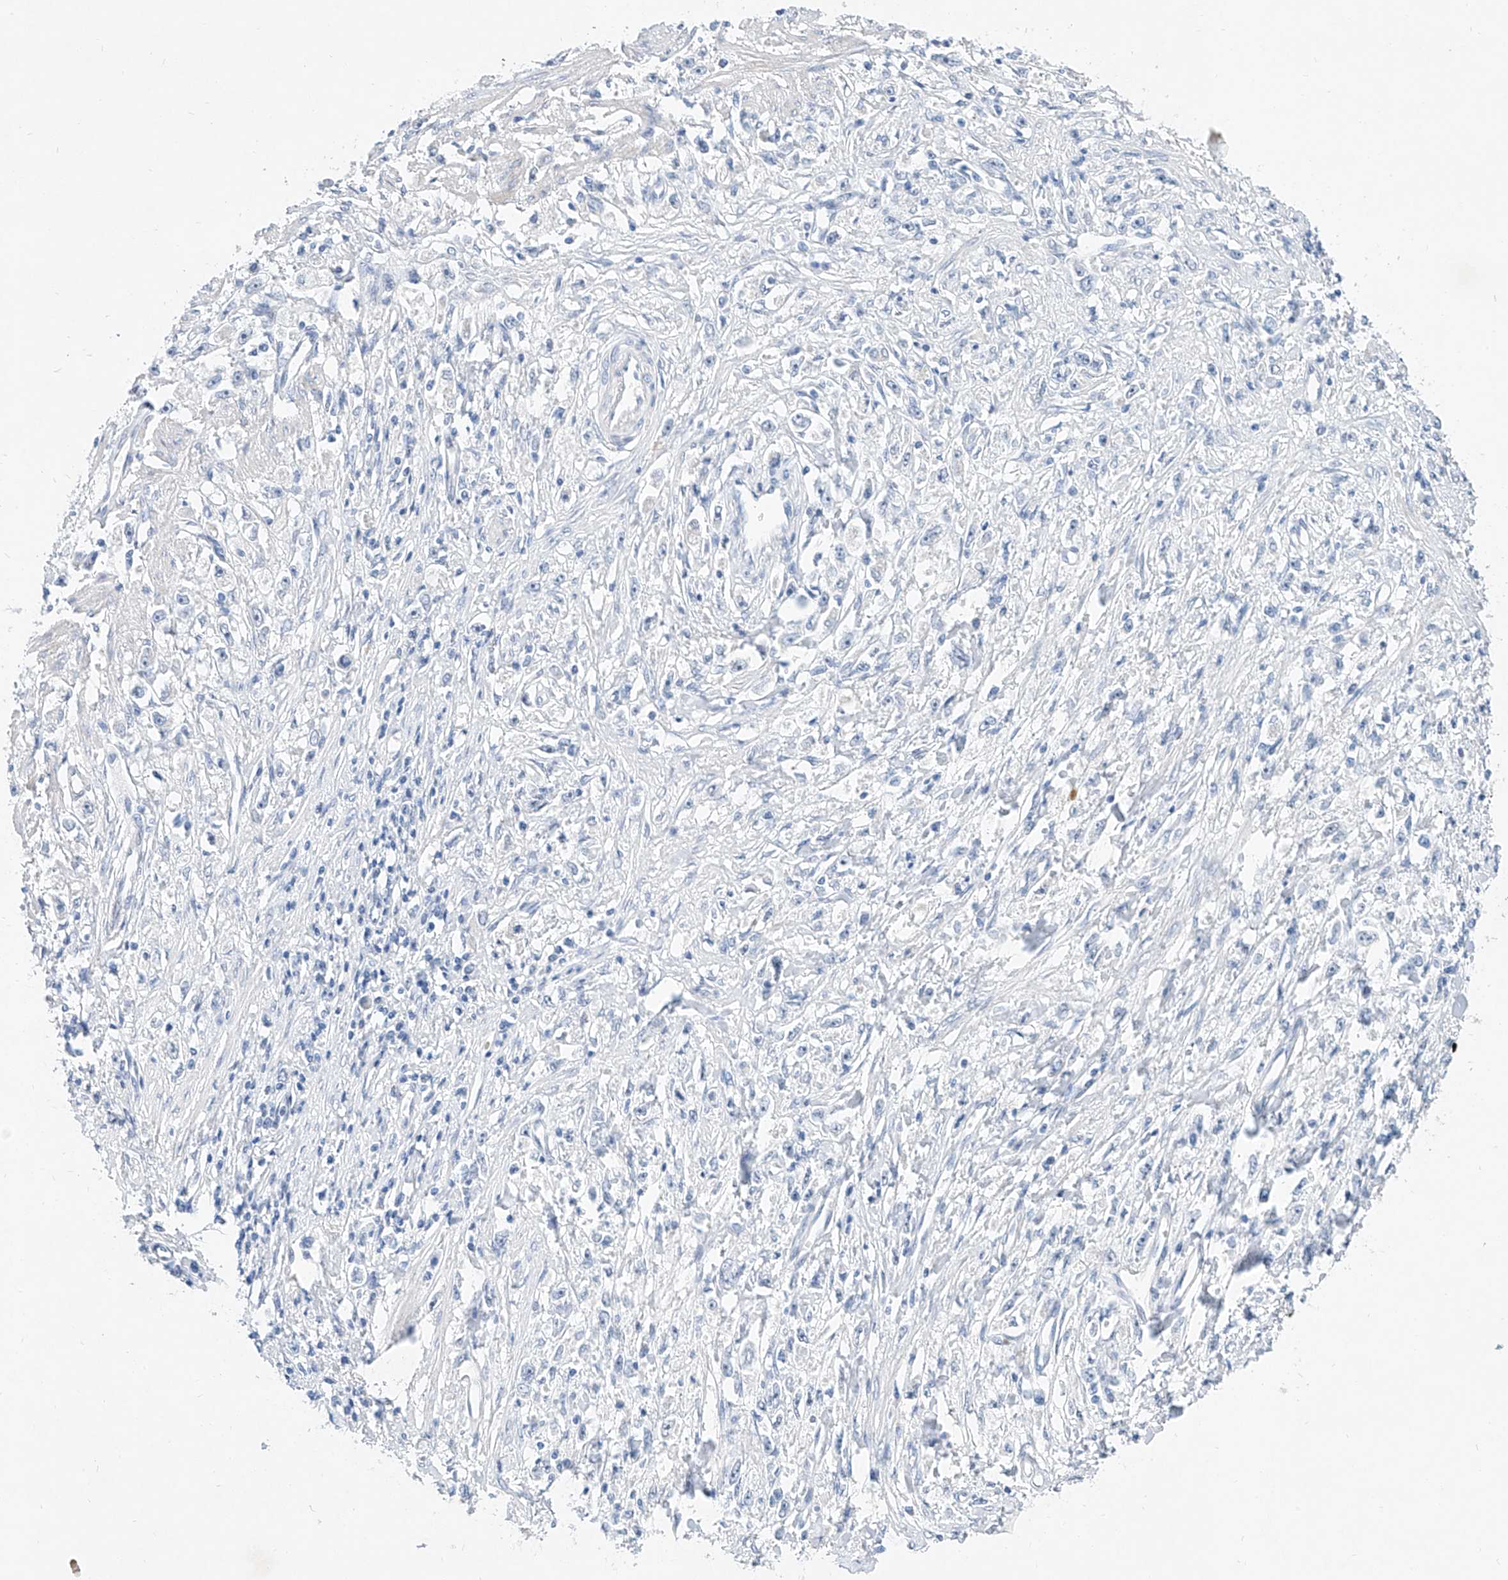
{"staining": {"intensity": "negative", "quantity": "none", "location": "none"}, "tissue": "stomach cancer", "cell_type": "Tumor cells", "image_type": "cancer", "snomed": [{"axis": "morphology", "description": "Adenocarcinoma, NOS"}, {"axis": "topography", "description": "Stomach"}], "caption": "Immunohistochemistry (IHC) of adenocarcinoma (stomach) exhibits no expression in tumor cells.", "gene": "BPTF", "patient": {"sex": "female", "age": 59}}